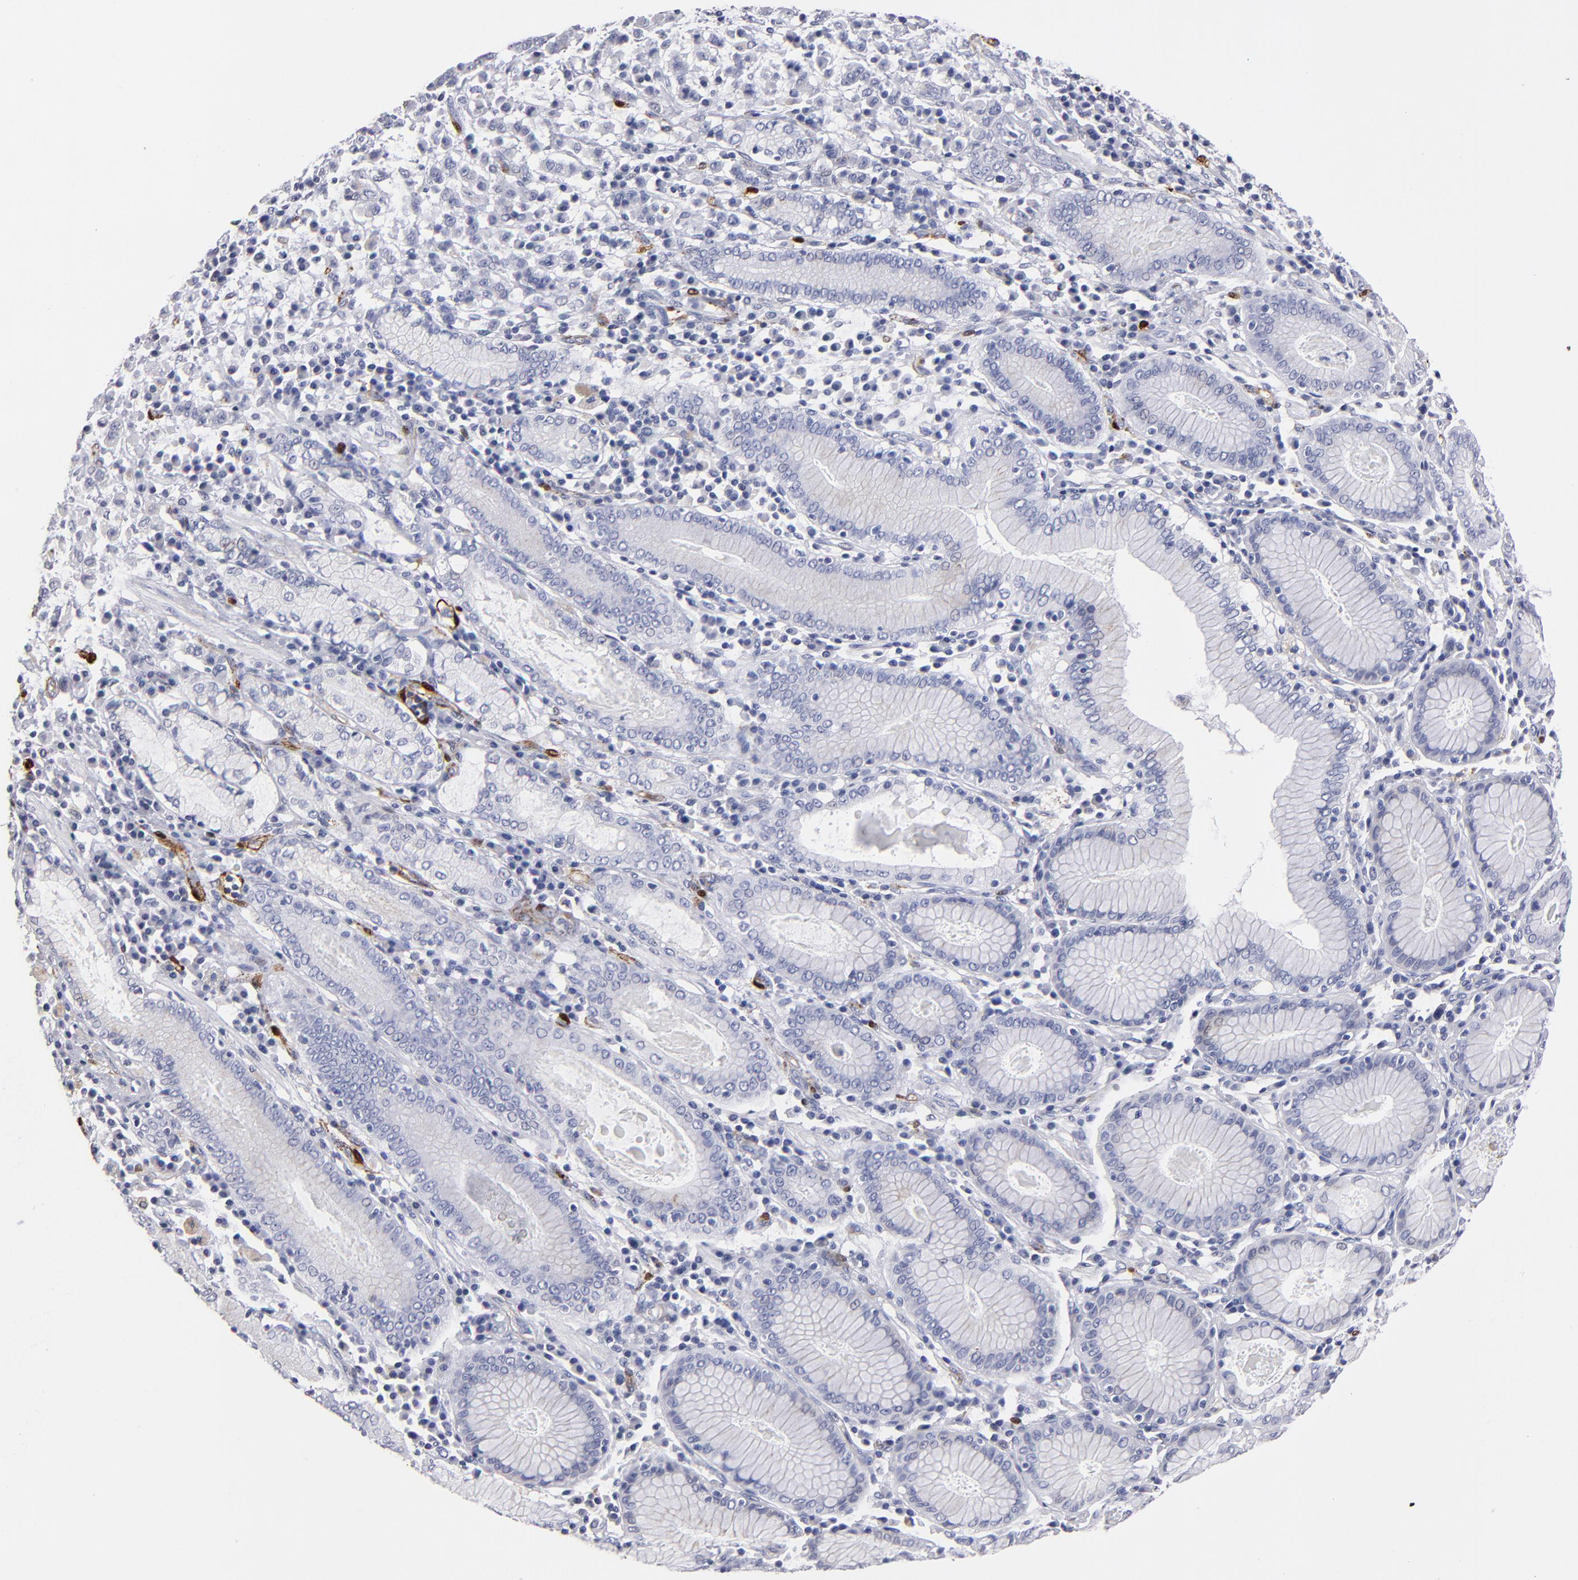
{"staining": {"intensity": "negative", "quantity": "none", "location": "none"}, "tissue": "stomach cancer", "cell_type": "Tumor cells", "image_type": "cancer", "snomed": [{"axis": "morphology", "description": "Adenocarcinoma, NOS"}, {"axis": "topography", "description": "Stomach, lower"}], "caption": "This is an IHC photomicrograph of human adenocarcinoma (stomach). There is no positivity in tumor cells.", "gene": "FABP4", "patient": {"sex": "male", "age": 88}}